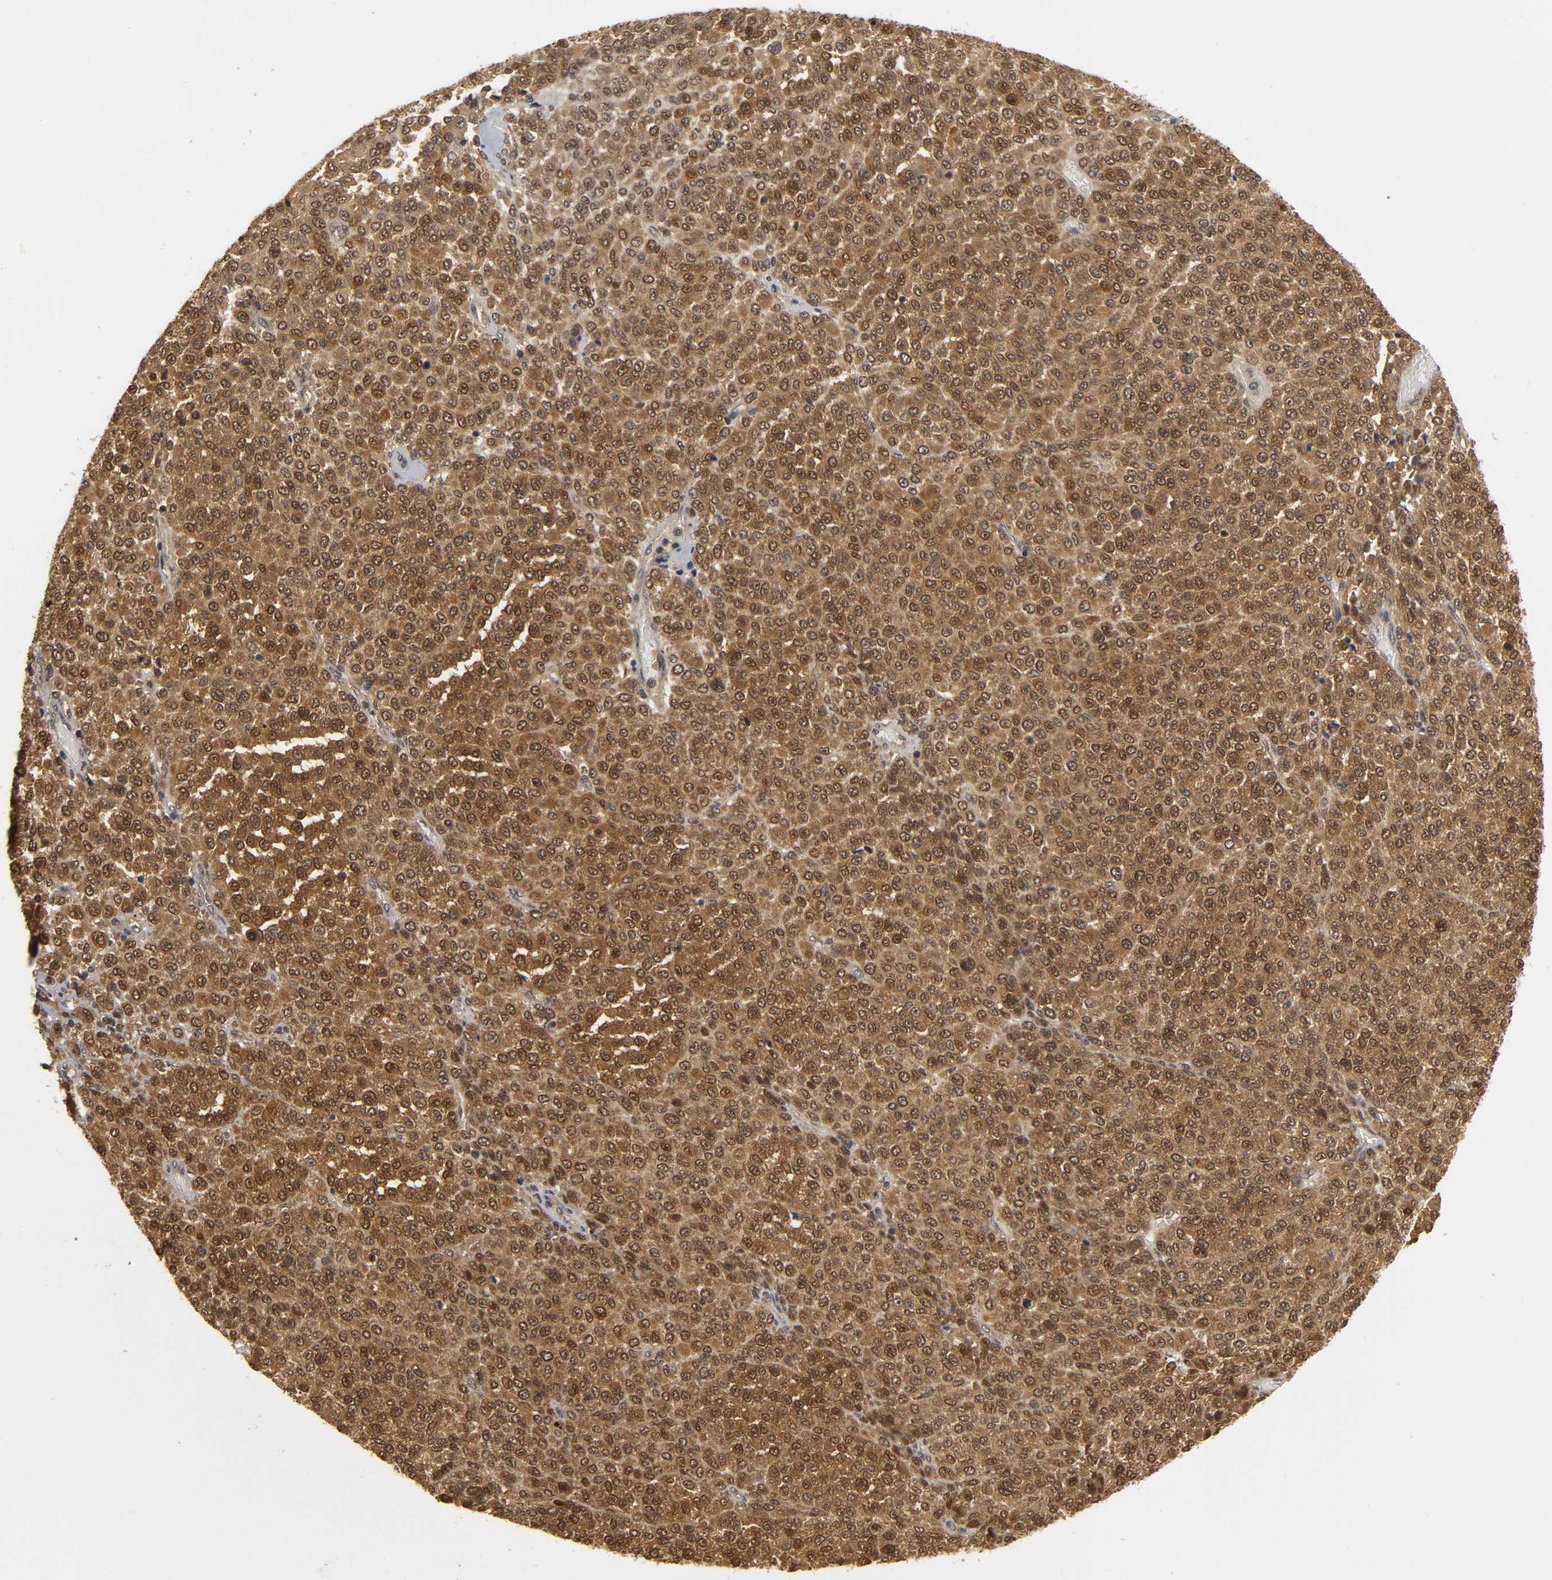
{"staining": {"intensity": "moderate", "quantity": ">75%", "location": "cytoplasmic/membranous,nuclear"}, "tissue": "melanoma", "cell_type": "Tumor cells", "image_type": "cancer", "snomed": [{"axis": "morphology", "description": "Malignant melanoma, Metastatic site"}, {"axis": "topography", "description": "Pancreas"}], "caption": "A brown stain highlights moderate cytoplasmic/membranous and nuclear expression of a protein in melanoma tumor cells. The staining is performed using DAB brown chromogen to label protein expression. The nuclei are counter-stained blue using hematoxylin.", "gene": "PARK7", "patient": {"sex": "female", "age": 30}}